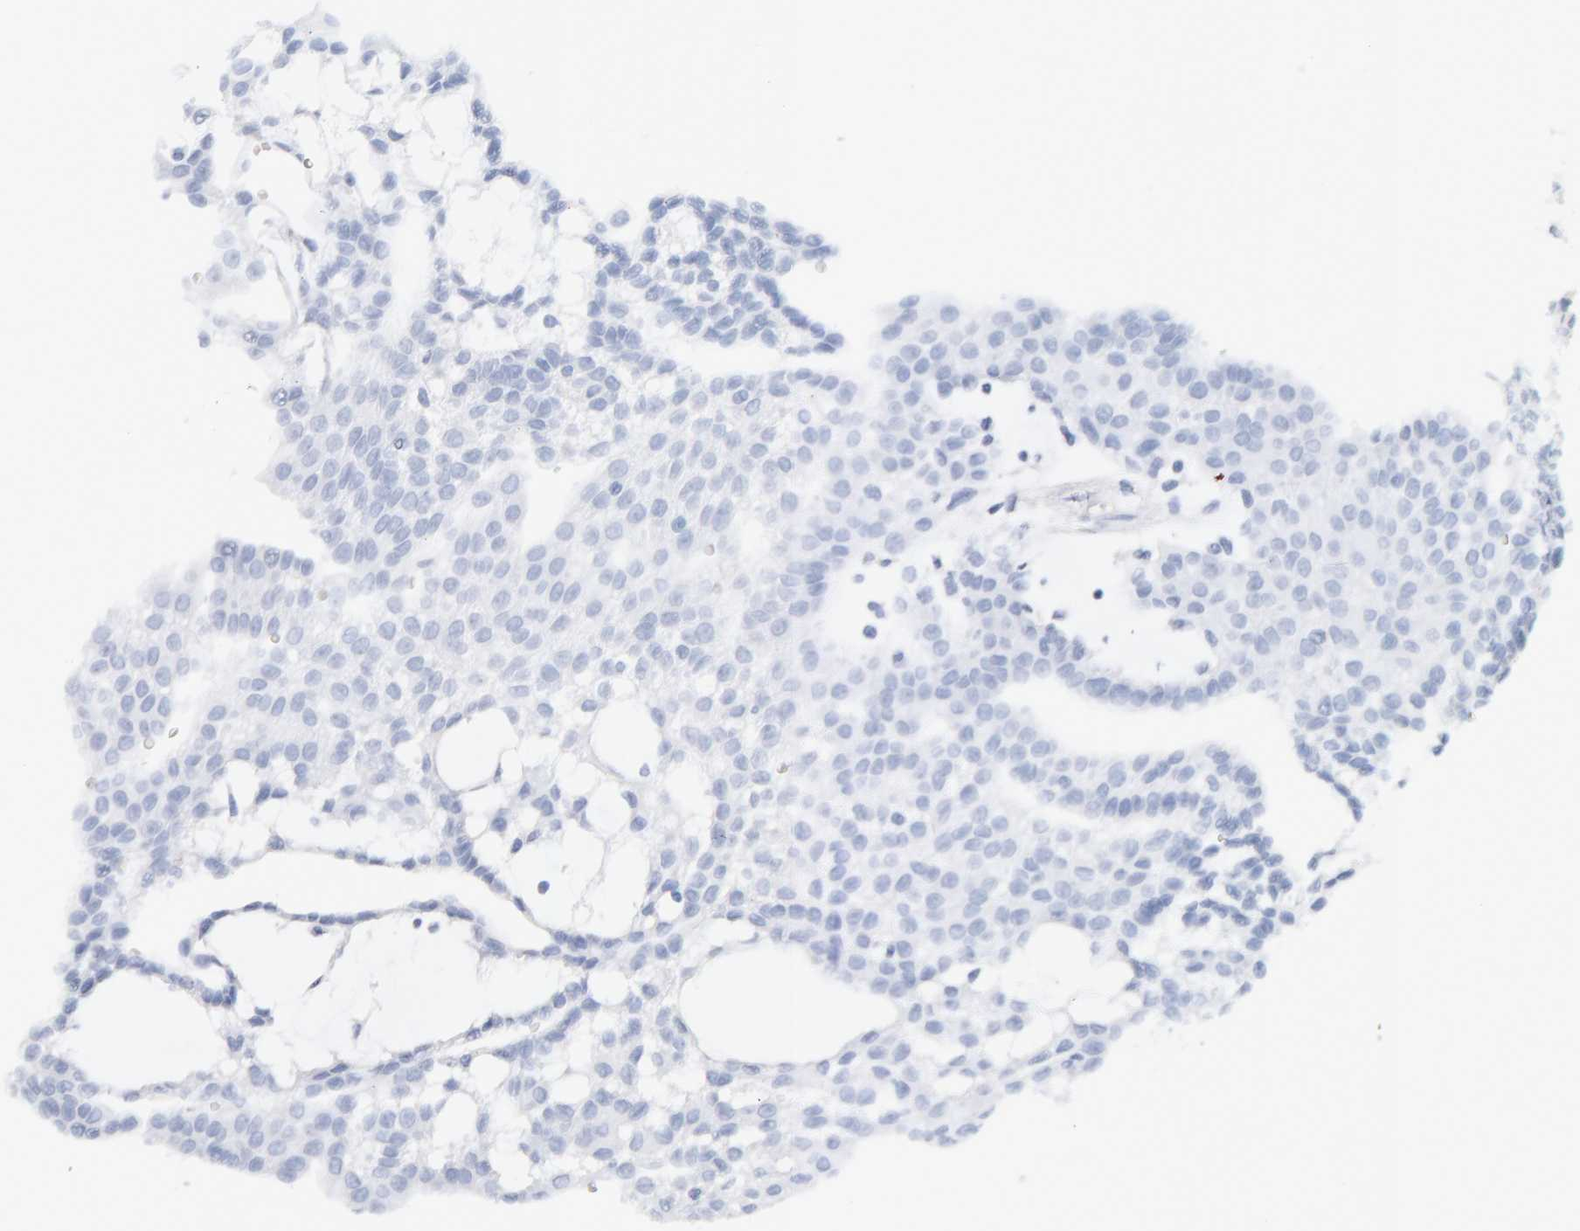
{"staining": {"intensity": "negative", "quantity": "none", "location": "none"}, "tissue": "renal cancer", "cell_type": "Tumor cells", "image_type": "cancer", "snomed": [{"axis": "morphology", "description": "Adenocarcinoma, NOS"}, {"axis": "topography", "description": "Kidney"}], "caption": "This is a photomicrograph of immunohistochemistry (IHC) staining of renal cancer (adenocarcinoma), which shows no positivity in tumor cells.", "gene": "METRNL", "patient": {"sex": "male", "age": 63}}